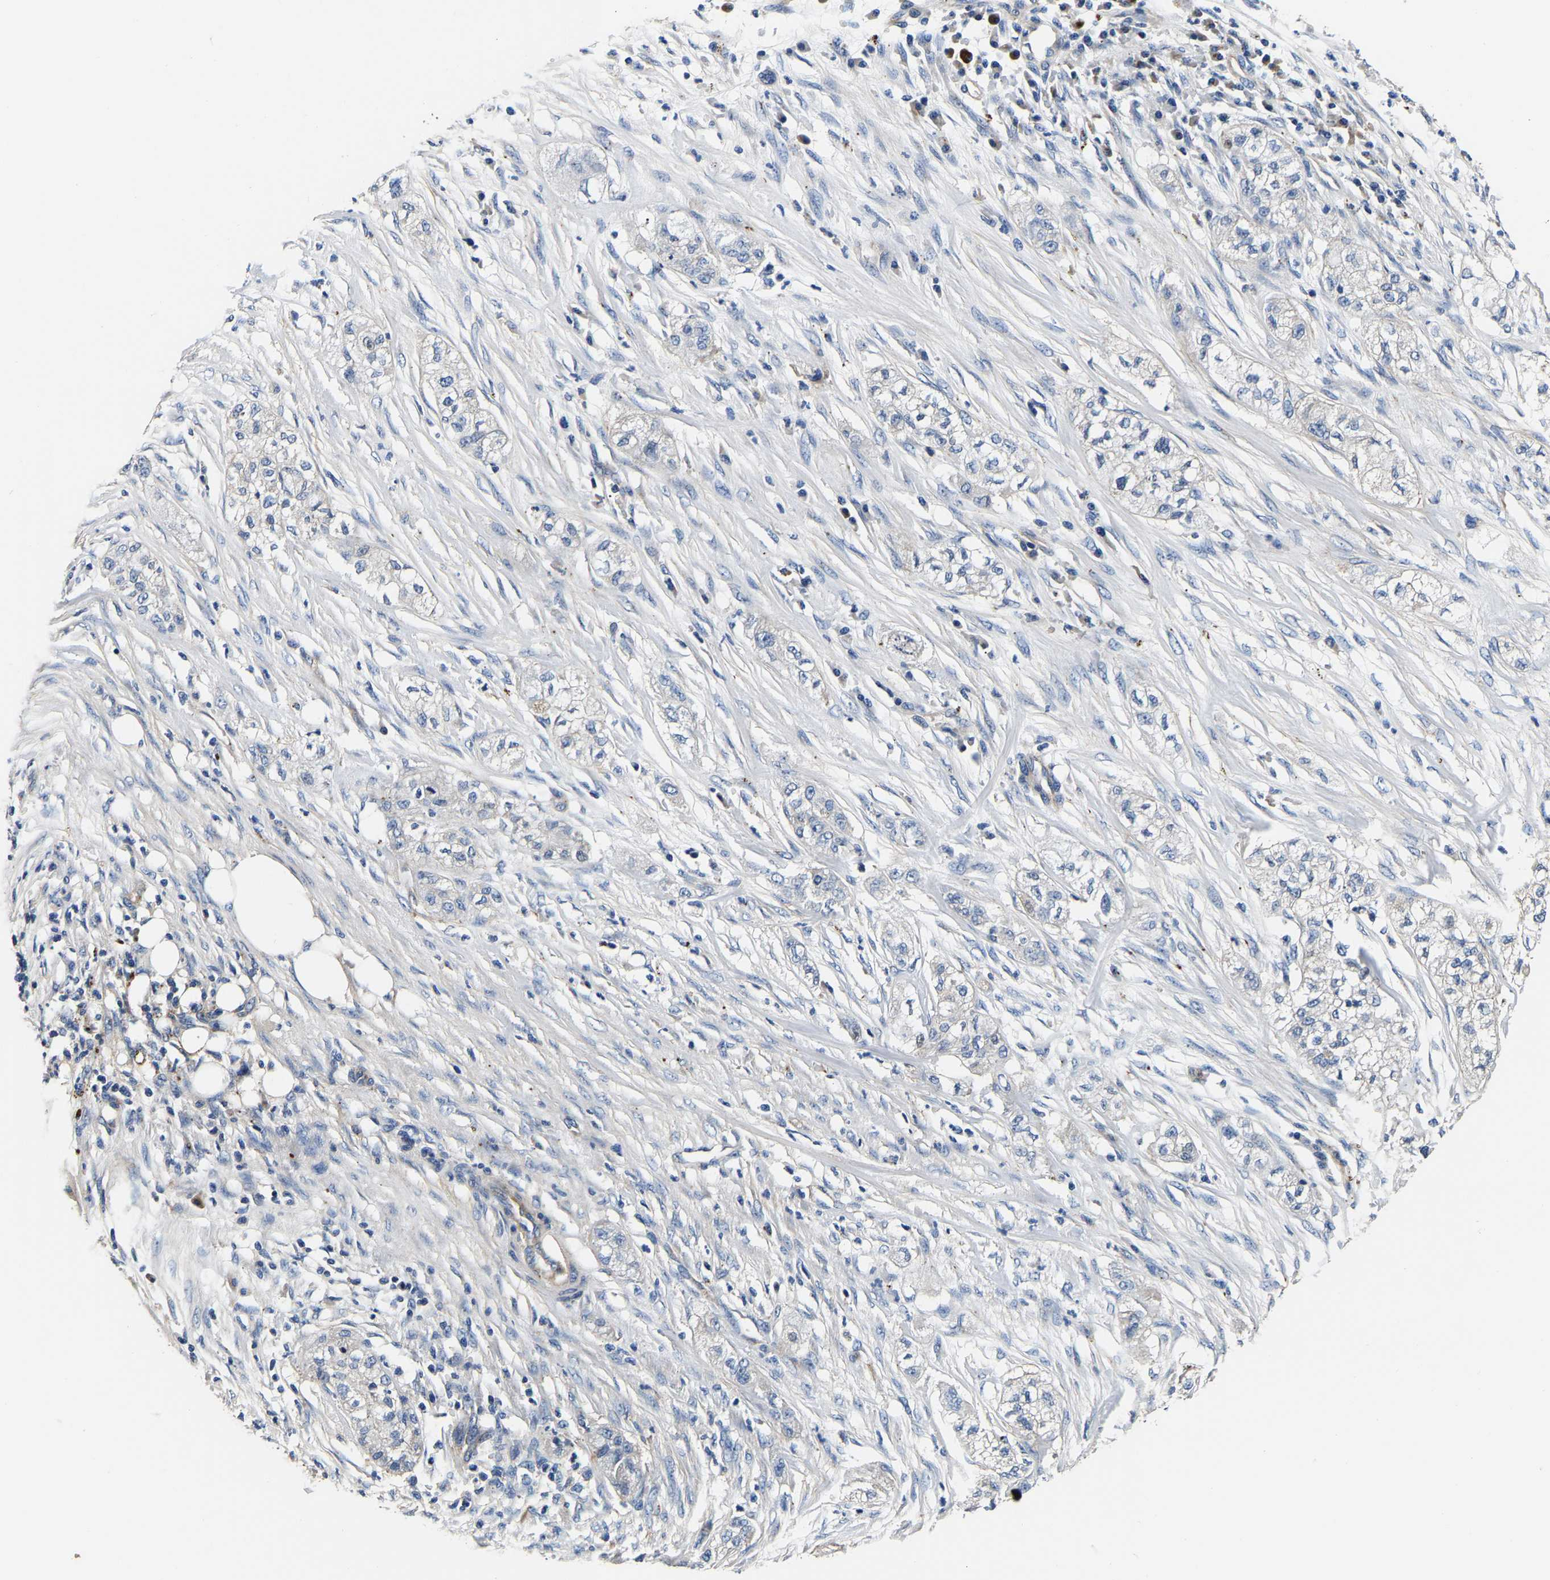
{"staining": {"intensity": "negative", "quantity": "none", "location": "none"}, "tissue": "pancreatic cancer", "cell_type": "Tumor cells", "image_type": "cancer", "snomed": [{"axis": "morphology", "description": "Adenocarcinoma, NOS"}, {"axis": "topography", "description": "Pancreas"}], "caption": "Immunohistochemistry (IHC) image of neoplastic tissue: pancreatic cancer (adenocarcinoma) stained with DAB (3,3'-diaminobenzidine) displays no significant protein positivity in tumor cells. Brightfield microscopy of immunohistochemistry (IHC) stained with DAB (brown) and hematoxylin (blue), captured at high magnification.", "gene": "SH3GLB1", "patient": {"sex": "female", "age": 78}}